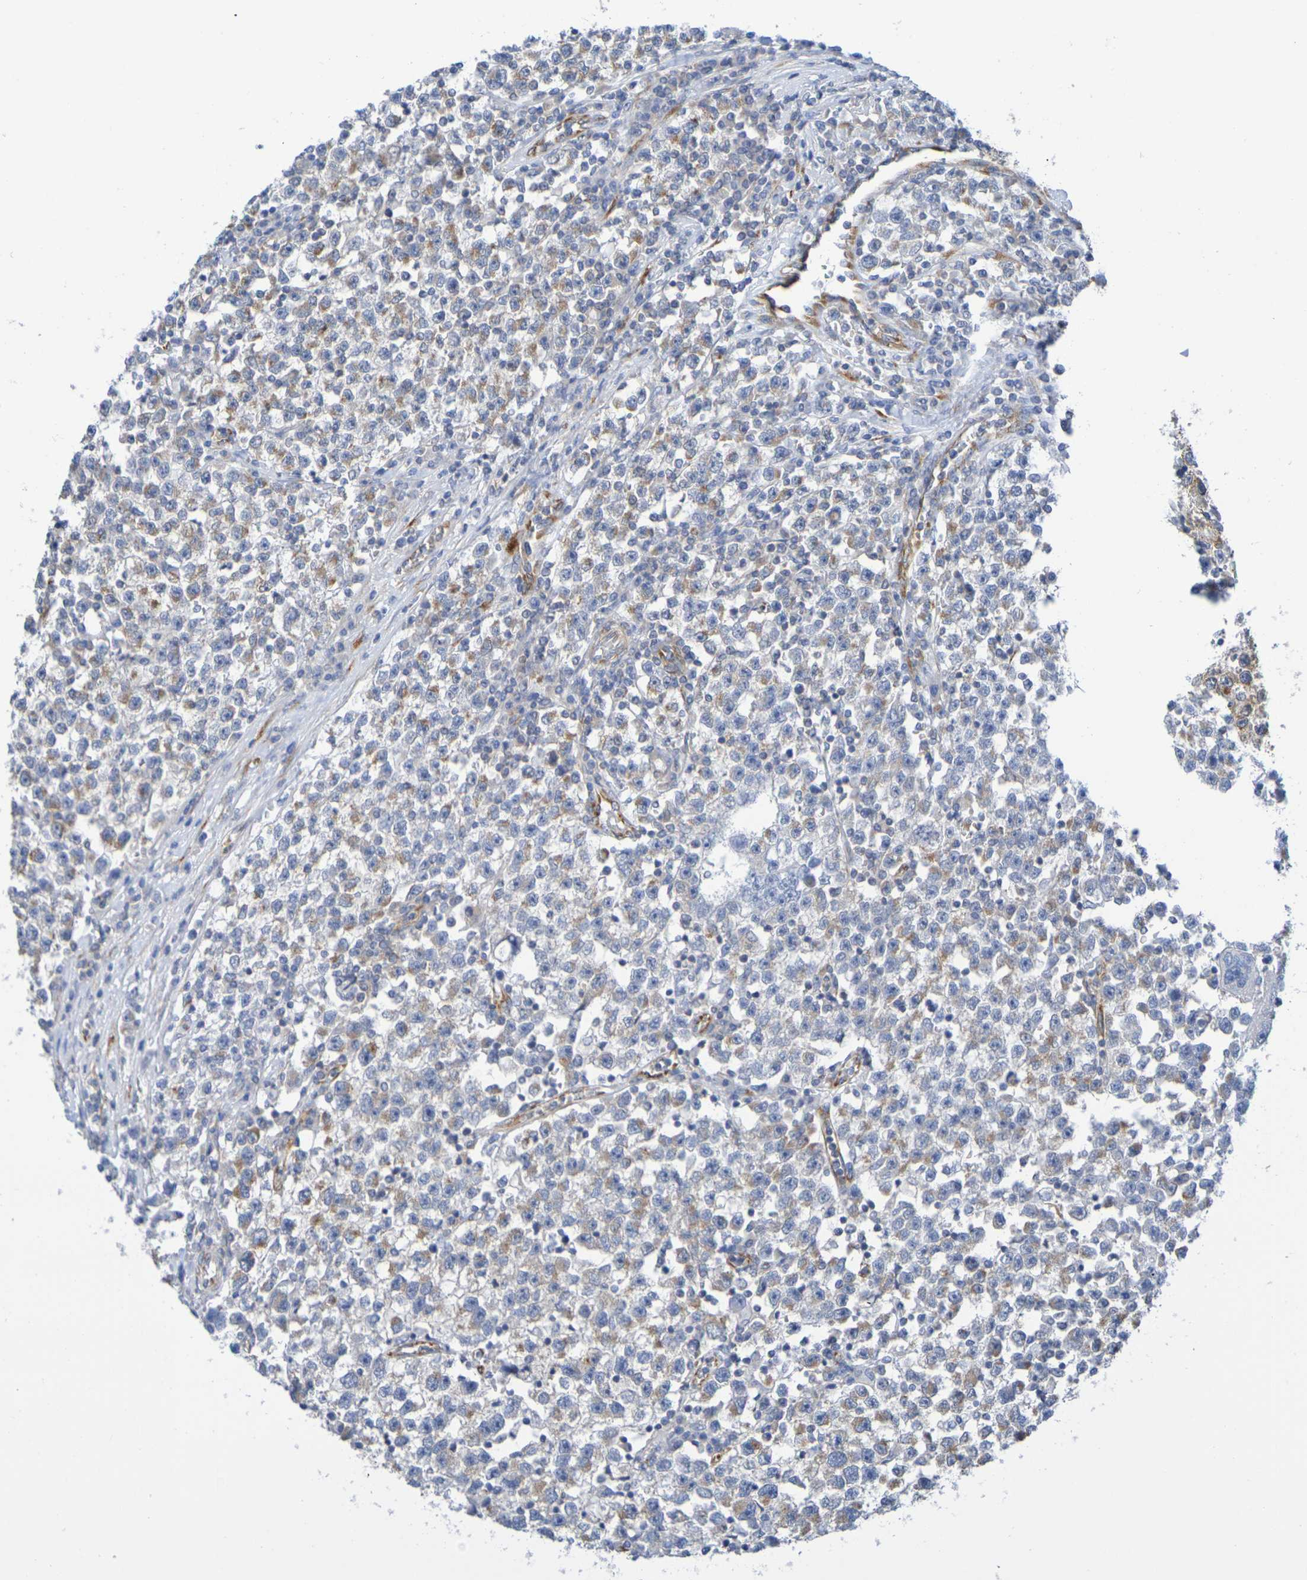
{"staining": {"intensity": "moderate", "quantity": "25%-75%", "location": "cytoplasmic/membranous"}, "tissue": "testis cancer", "cell_type": "Tumor cells", "image_type": "cancer", "snomed": [{"axis": "morphology", "description": "Seminoma, NOS"}, {"axis": "topography", "description": "Testis"}], "caption": "A brown stain labels moderate cytoplasmic/membranous positivity of a protein in testis seminoma tumor cells. Immunohistochemistry stains the protein of interest in brown and the nuclei are stained blue.", "gene": "TMCC3", "patient": {"sex": "male", "age": 22}}